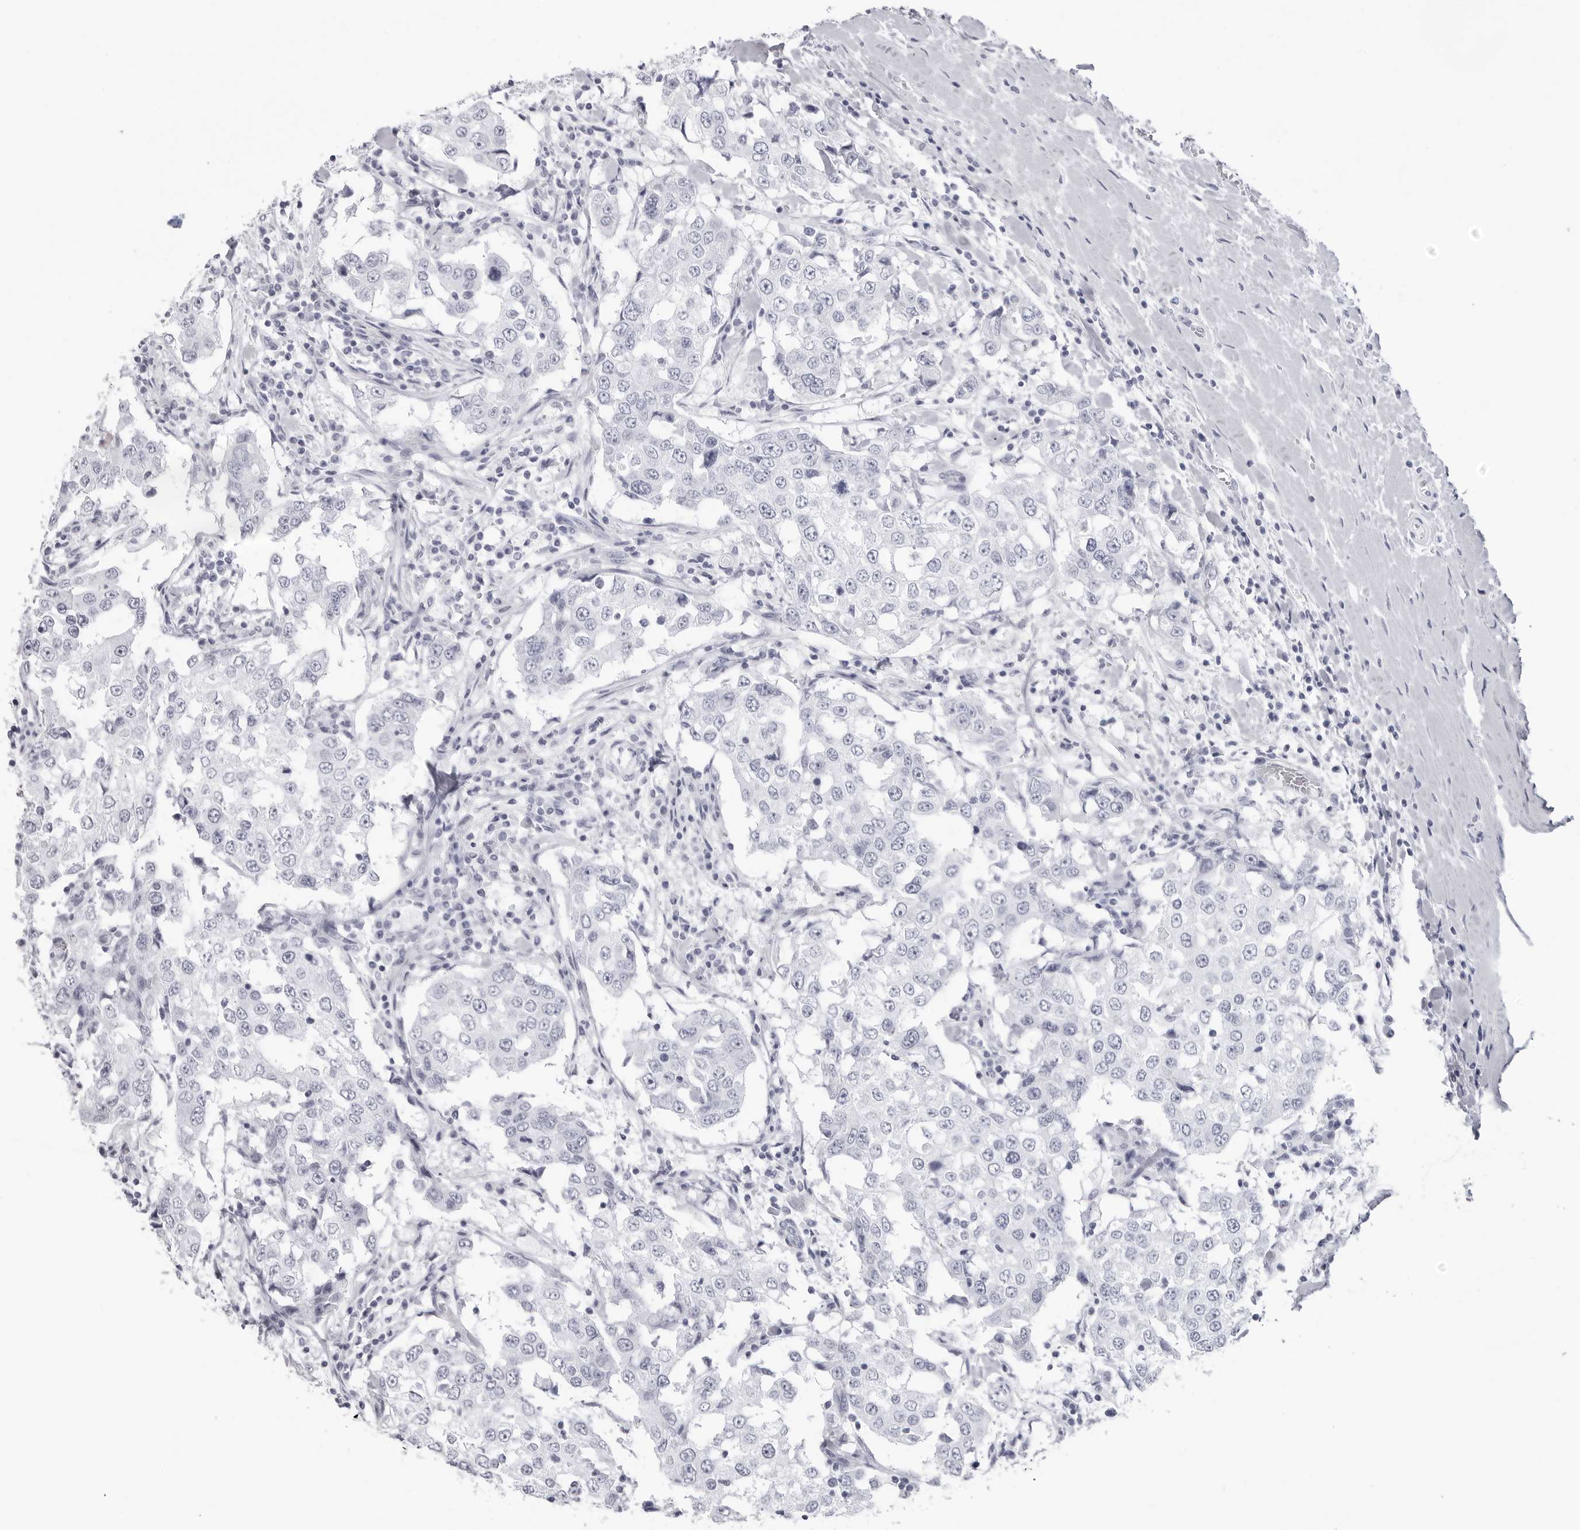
{"staining": {"intensity": "negative", "quantity": "none", "location": "none"}, "tissue": "breast cancer", "cell_type": "Tumor cells", "image_type": "cancer", "snomed": [{"axis": "morphology", "description": "Duct carcinoma"}, {"axis": "topography", "description": "Breast"}], "caption": "Tumor cells are negative for protein expression in human breast cancer (infiltrating ductal carcinoma).", "gene": "CST2", "patient": {"sex": "female", "age": 27}}